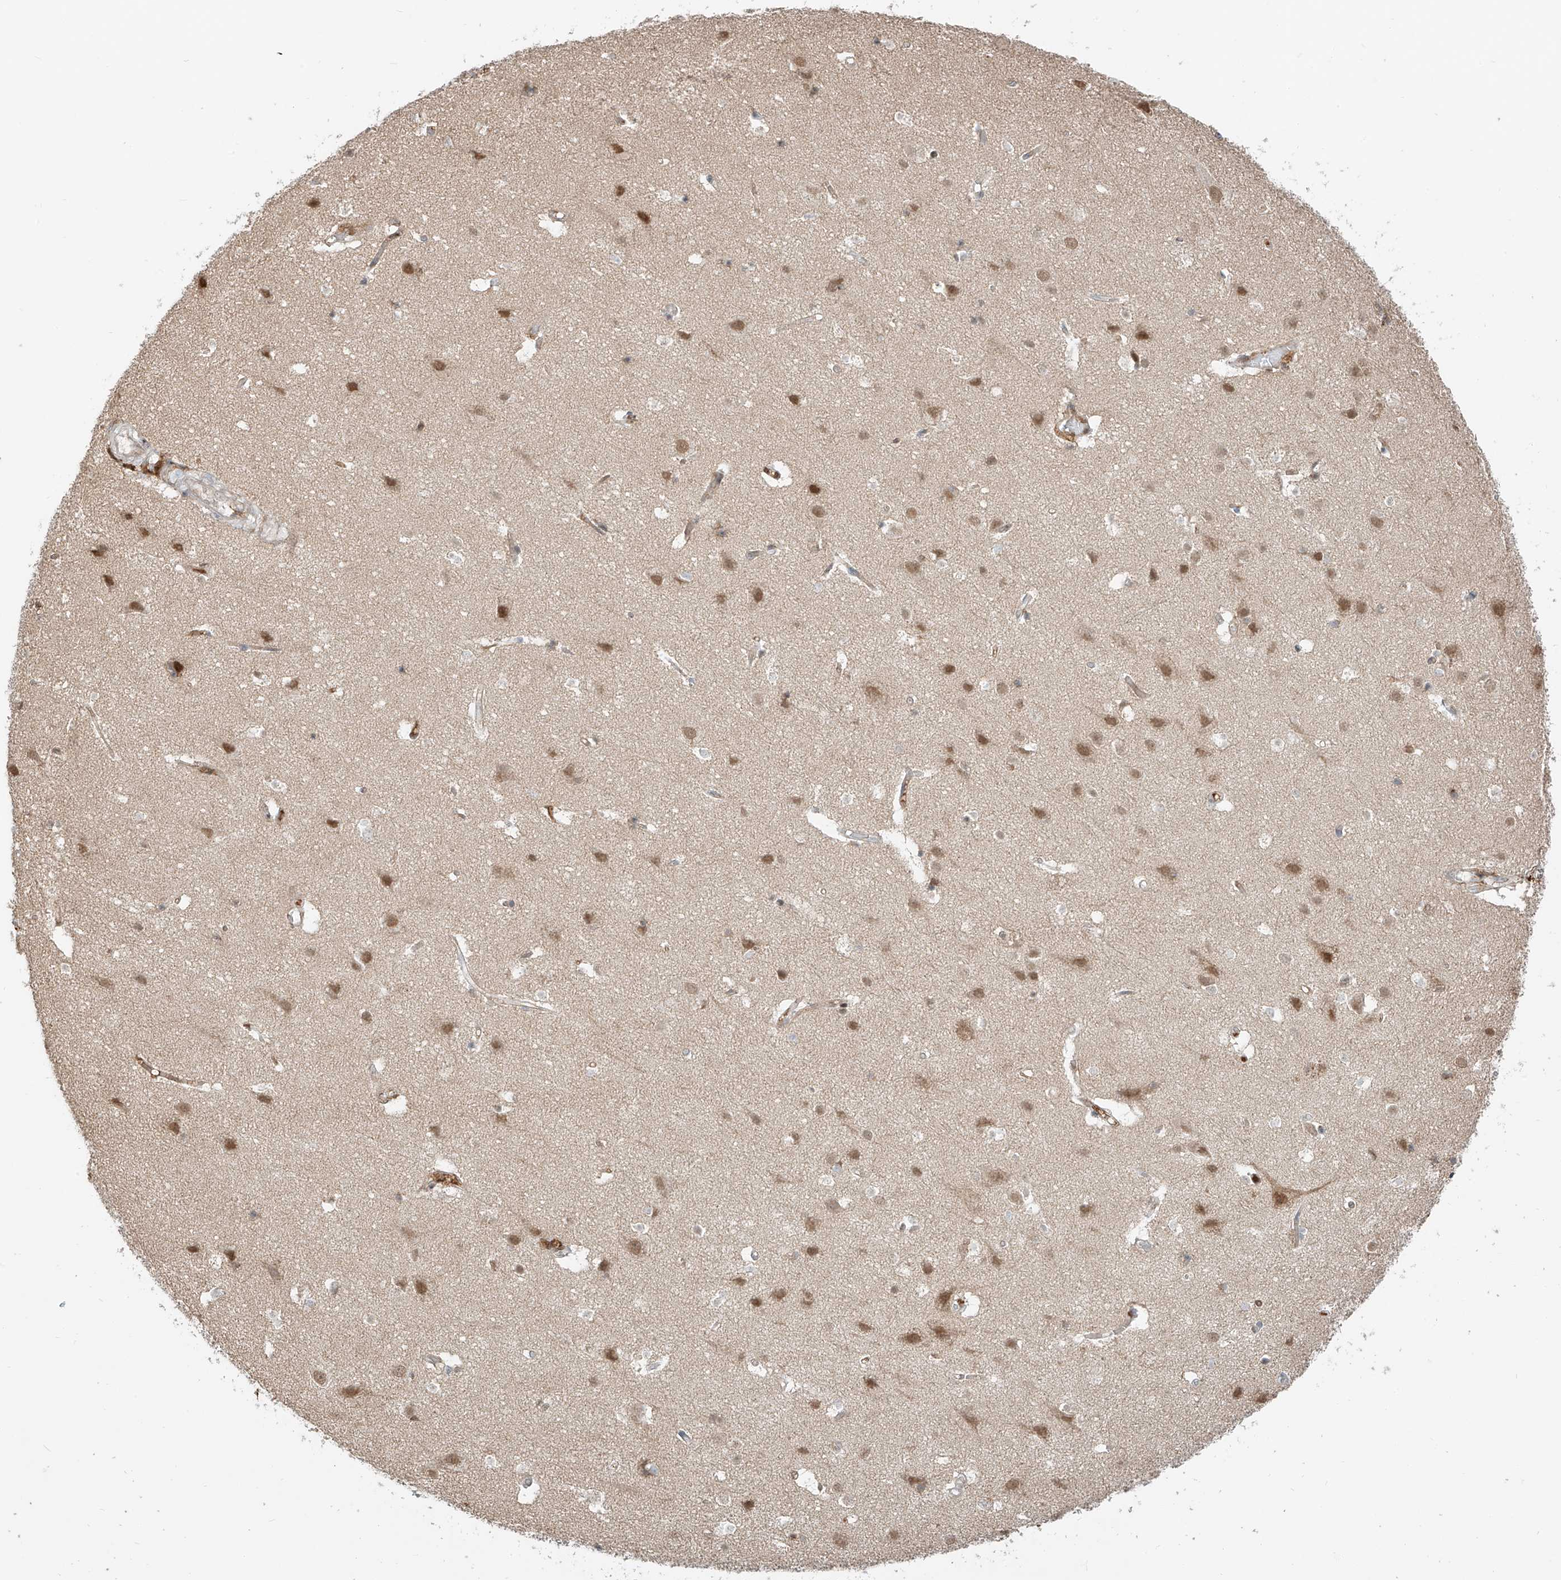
{"staining": {"intensity": "weak", "quantity": ">75%", "location": "cytoplasmic/membranous"}, "tissue": "cerebral cortex", "cell_type": "Endothelial cells", "image_type": "normal", "snomed": [{"axis": "morphology", "description": "Normal tissue, NOS"}, {"axis": "topography", "description": "Cerebral cortex"}], "caption": "DAB (3,3'-diaminobenzidine) immunohistochemical staining of benign human cerebral cortex shows weak cytoplasmic/membranous protein staining in about >75% of endothelial cells. (brown staining indicates protein expression, while blue staining denotes nuclei).", "gene": "CEP162", "patient": {"sex": "male", "age": 54}}